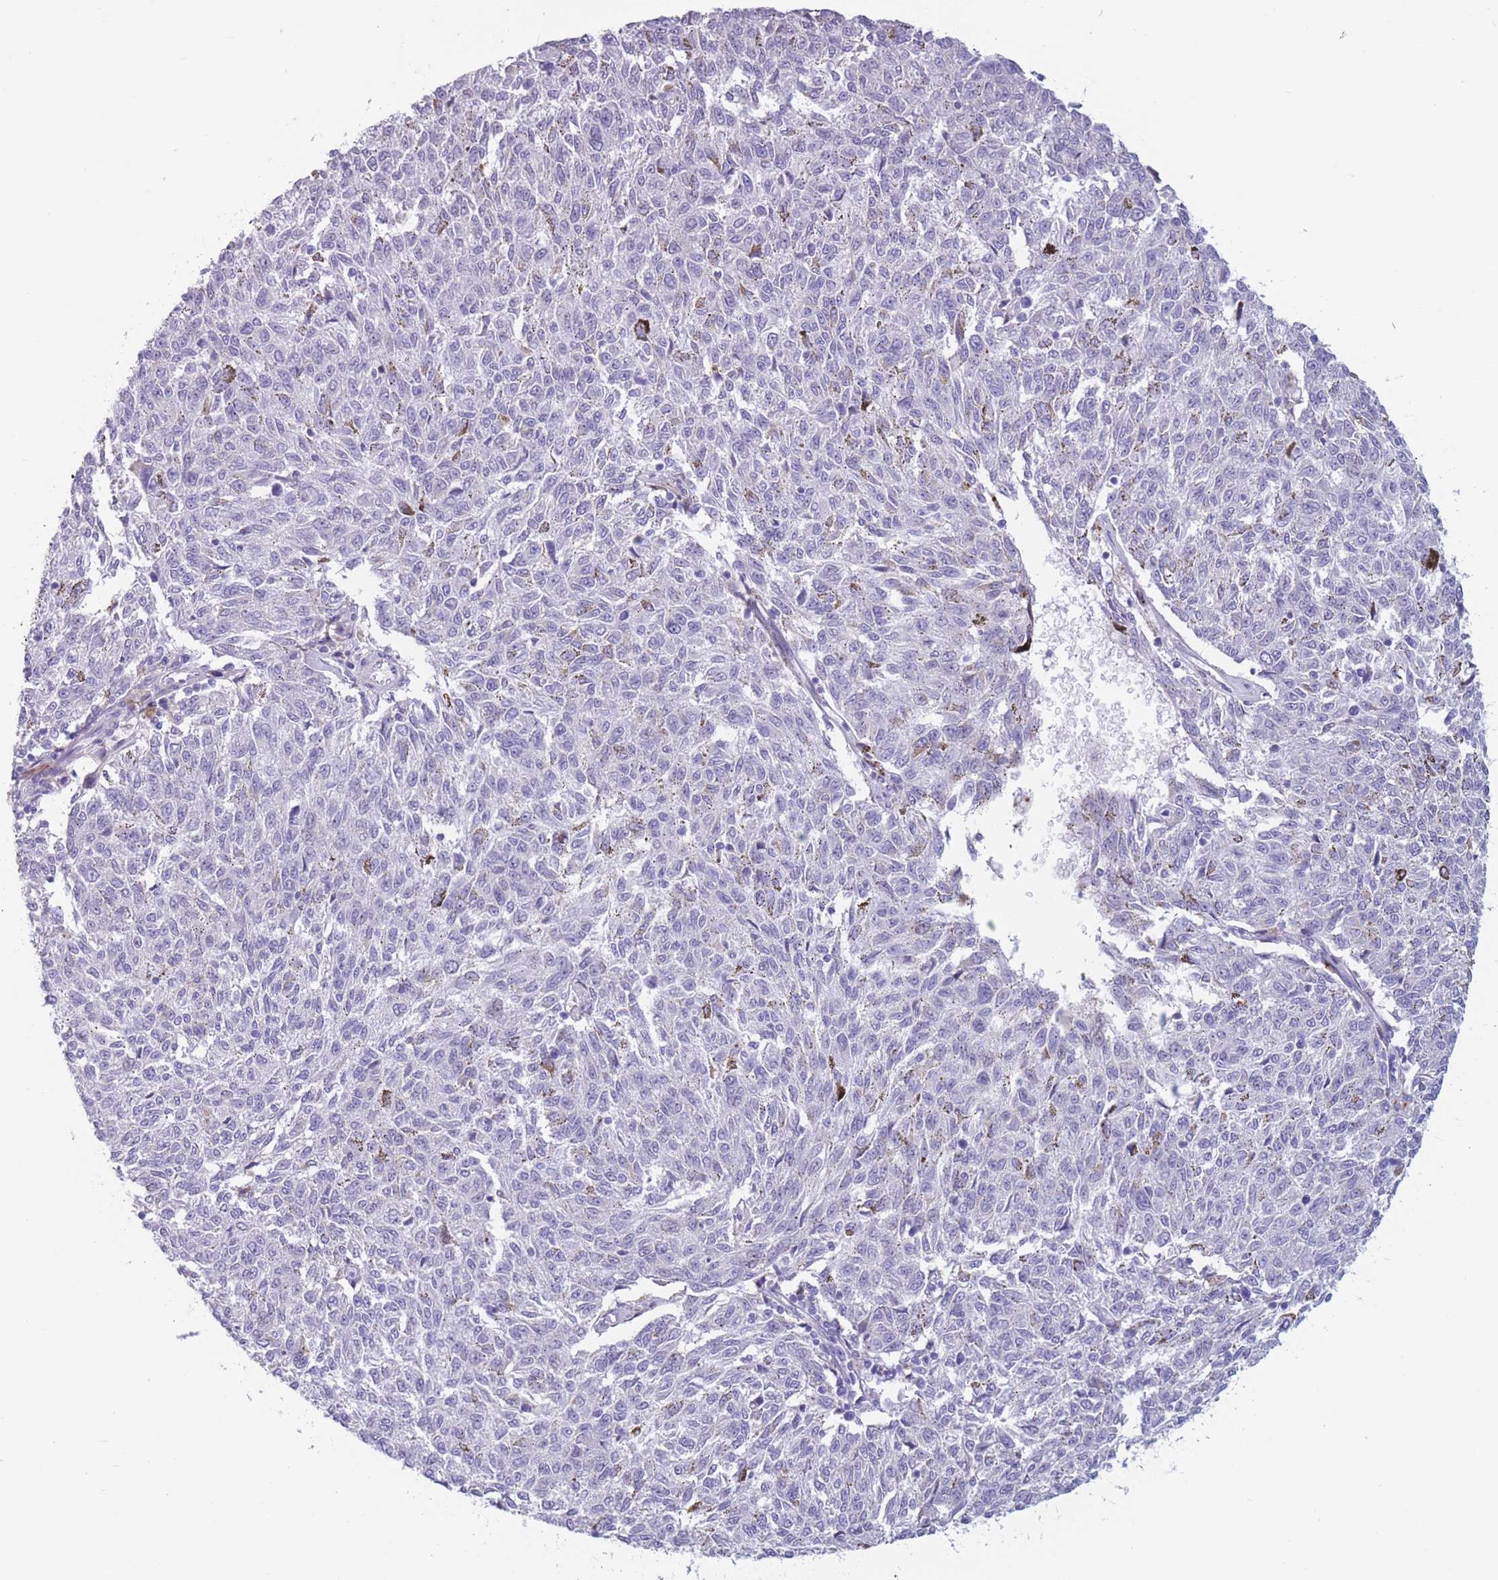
{"staining": {"intensity": "negative", "quantity": "none", "location": "none"}, "tissue": "melanoma", "cell_type": "Tumor cells", "image_type": "cancer", "snomed": [{"axis": "morphology", "description": "Malignant melanoma, NOS"}, {"axis": "topography", "description": "Skin"}], "caption": "Immunohistochemistry (IHC) photomicrograph of malignant melanoma stained for a protein (brown), which demonstrates no expression in tumor cells. Nuclei are stained in blue.", "gene": "COL27A1", "patient": {"sex": "female", "age": 72}}